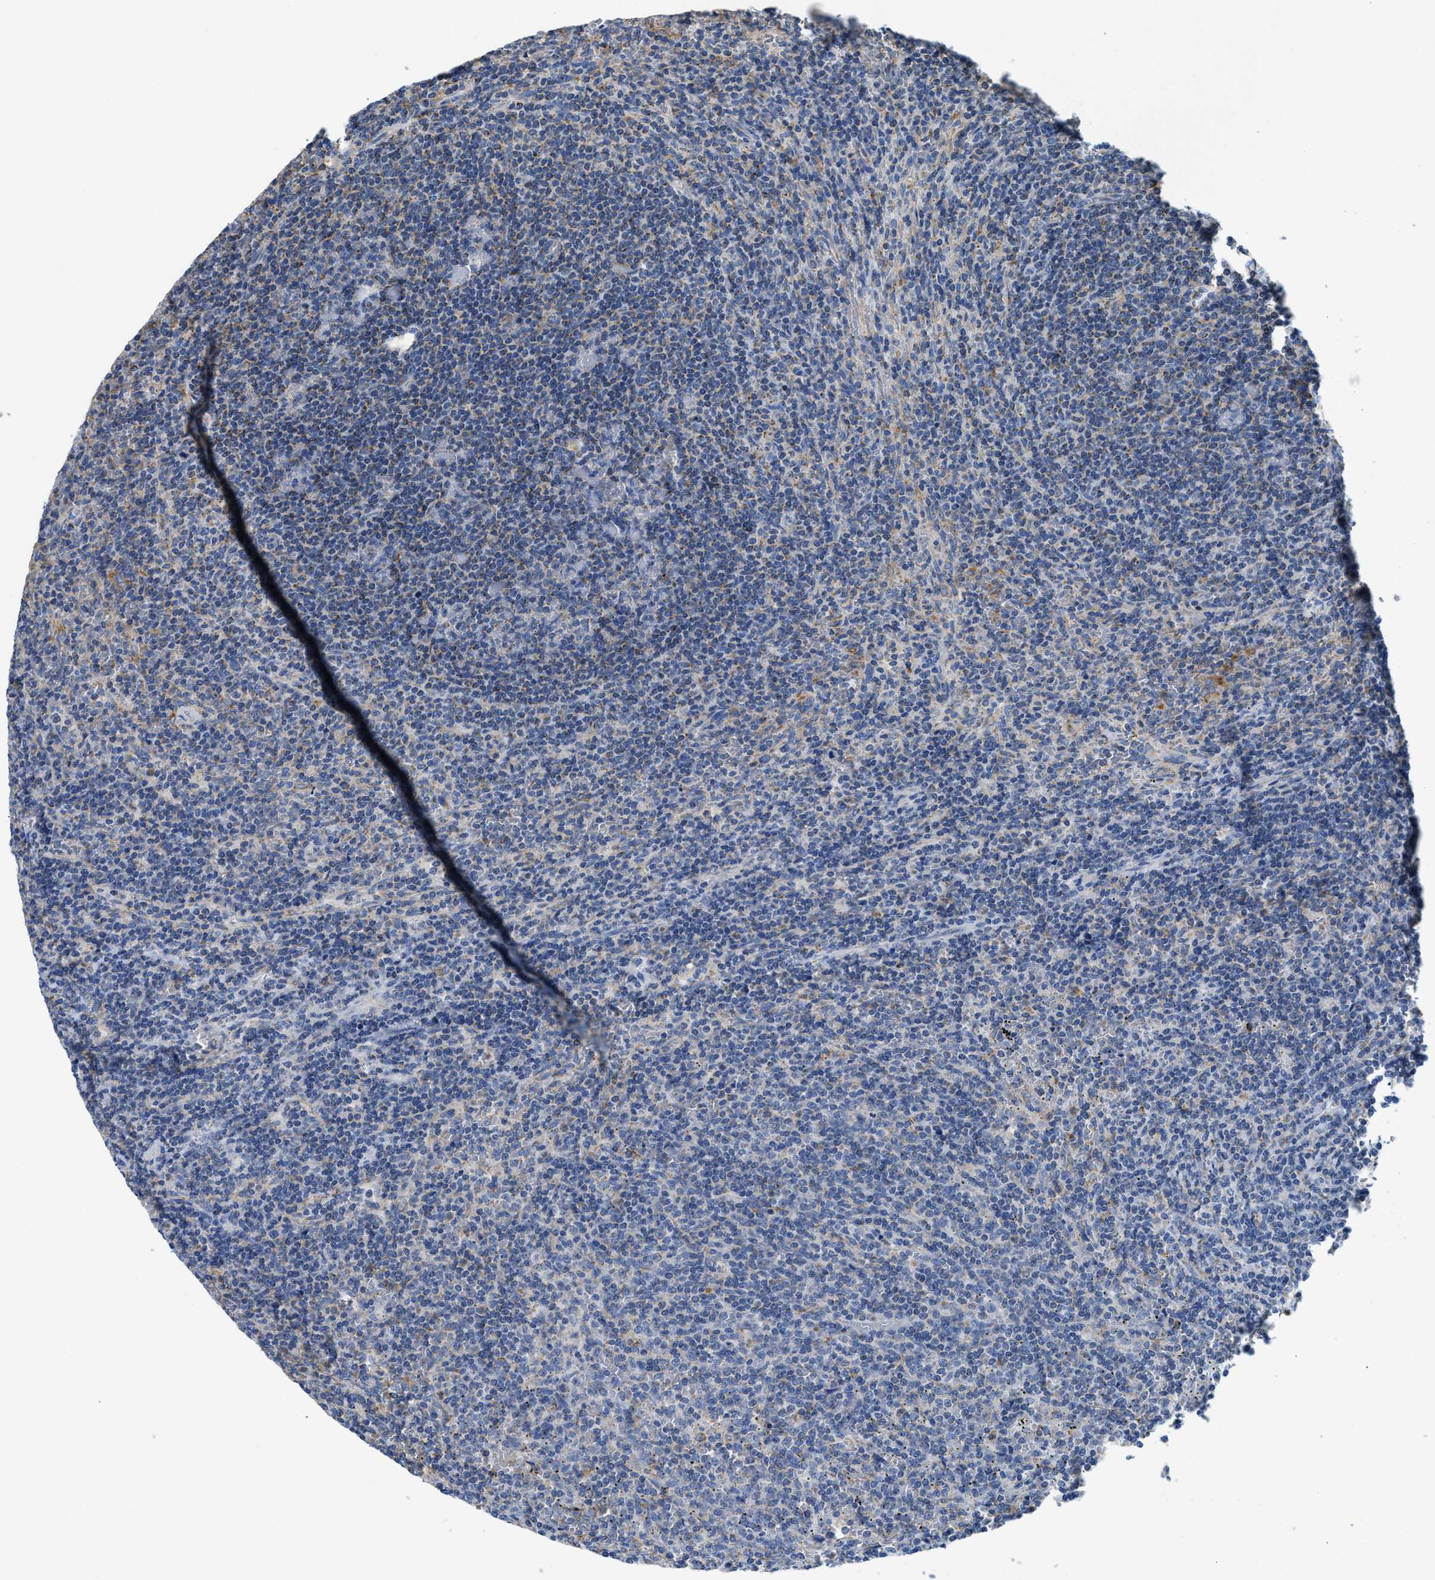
{"staining": {"intensity": "weak", "quantity": "<25%", "location": "cytoplasmic/membranous"}, "tissue": "lymphoma", "cell_type": "Tumor cells", "image_type": "cancer", "snomed": [{"axis": "morphology", "description": "Malignant lymphoma, non-Hodgkin's type, Low grade"}, {"axis": "topography", "description": "Spleen"}], "caption": "Immunohistochemical staining of lymphoma exhibits no significant expression in tumor cells.", "gene": "SLC25A13", "patient": {"sex": "female", "age": 50}}